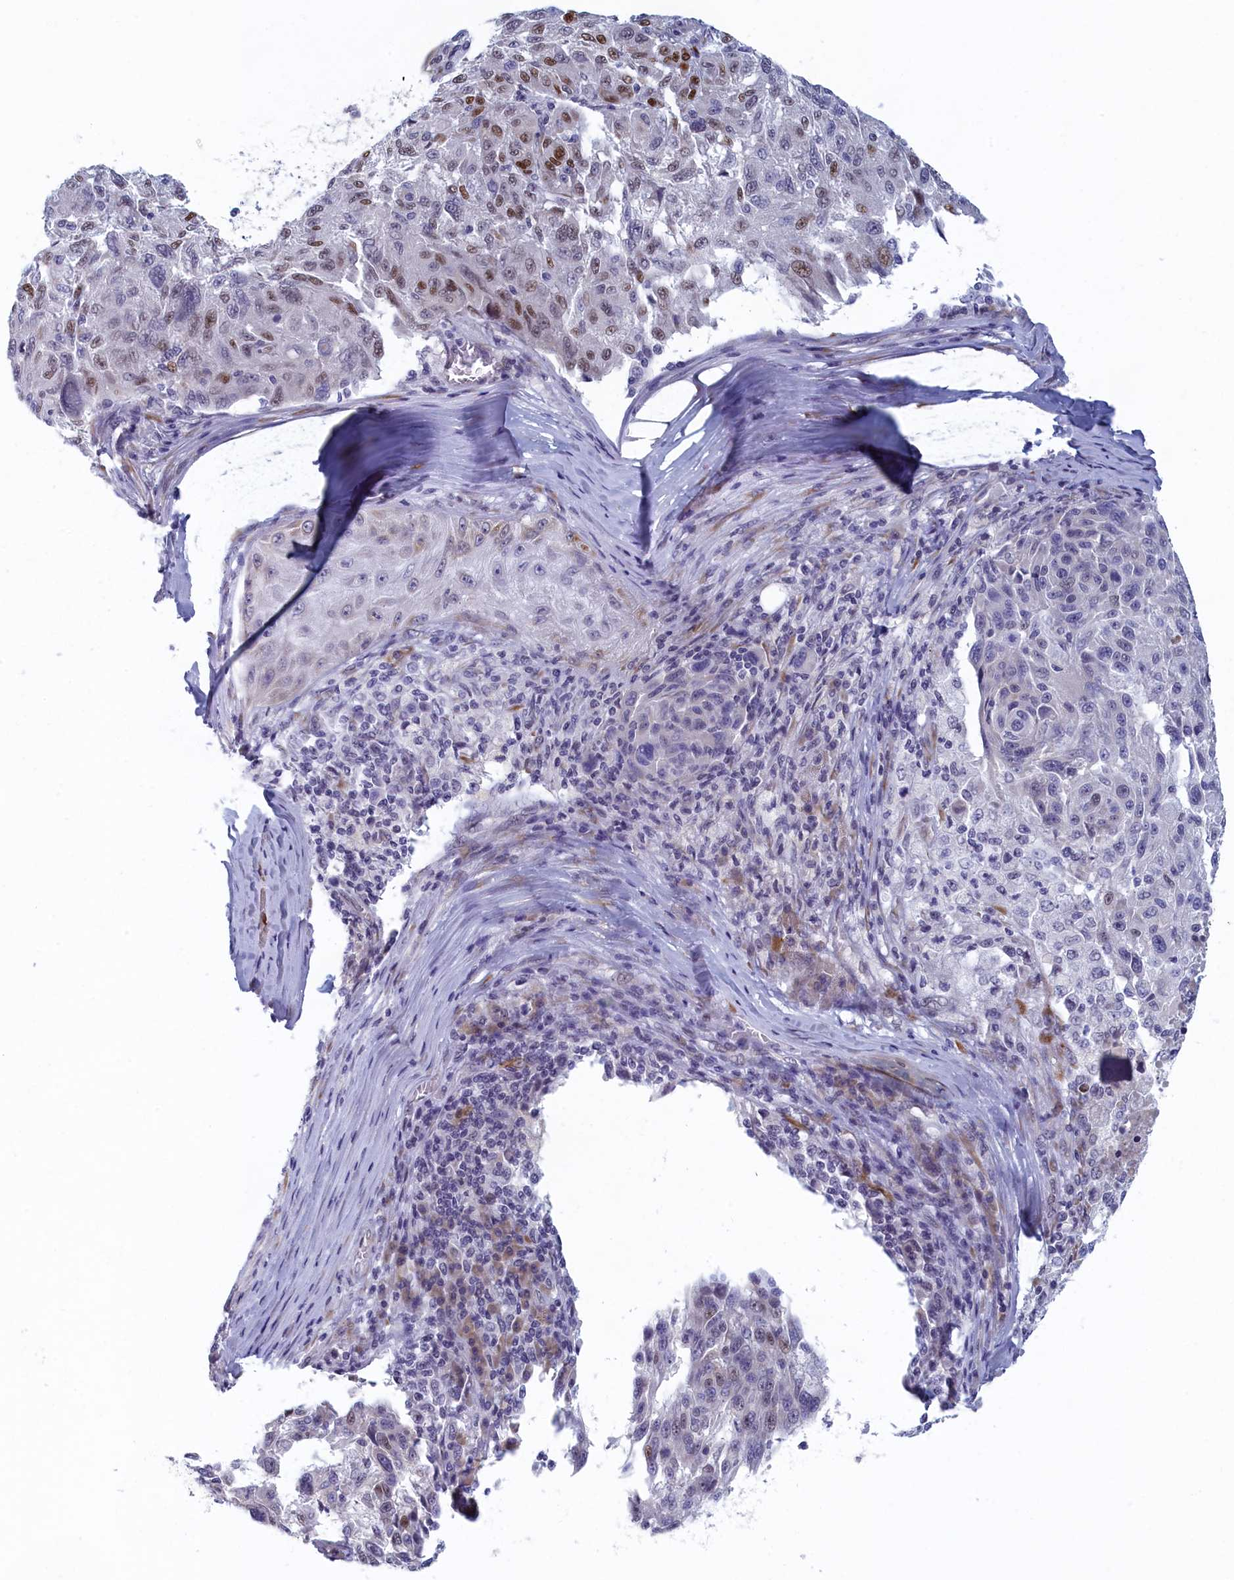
{"staining": {"intensity": "moderate", "quantity": "25%-75%", "location": "nuclear"}, "tissue": "melanoma", "cell_type": "Tumor cells", "image_type": "cancer", "snomed": [{"axis": "morphology", "description": "Malignant melanoma, NOS"}, {"axis": "topography", "description": "Skin"}], "caption": "Human malignant melanoma stained with a brown dye exhibits moderate nuclear positive expression in about 25%-75% of tumor cells.", "gene": "DNAJC17", "patient": {"sex": "male", "age": 53}}